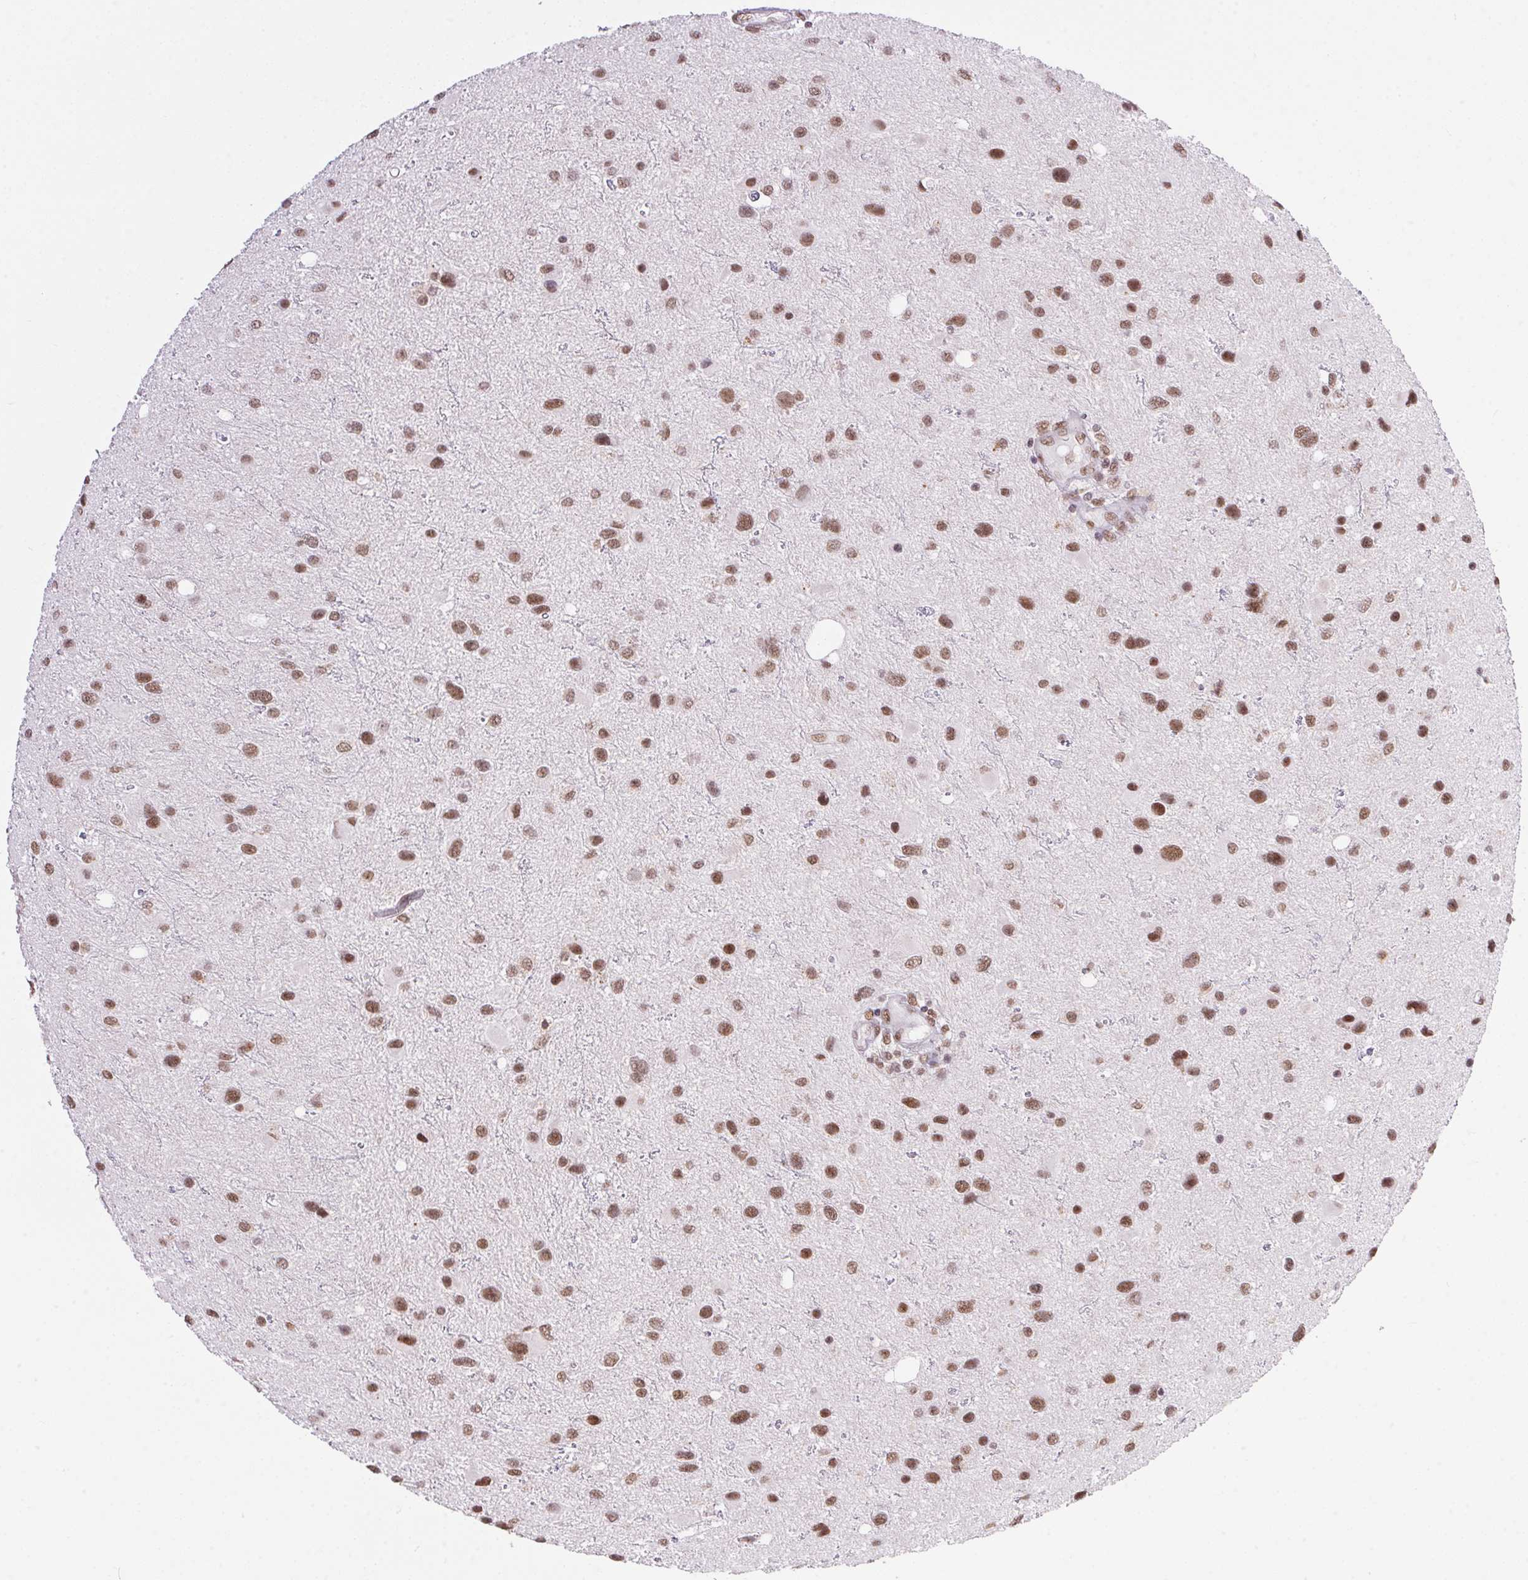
{"staining": {"intensity": "moderate", "quantity": ">75%", "location": "nuclear"}, "tissue": "glioma", "cell_type": "Tumor cells", "image_type": "cancer", "snomed": [{"axis": "morphology", "description": "Glioma, malignant, Low grade"}, {"axis": "topography", "description": "Brain"}], "caption": "A medium amount of moderate nuclear staining is appreciated in about >75% of tumor cells in low-grade glioma (malignant) tissue.", "gene": "NFE2L1", "patient": {"sex": "female", "age": 32}}